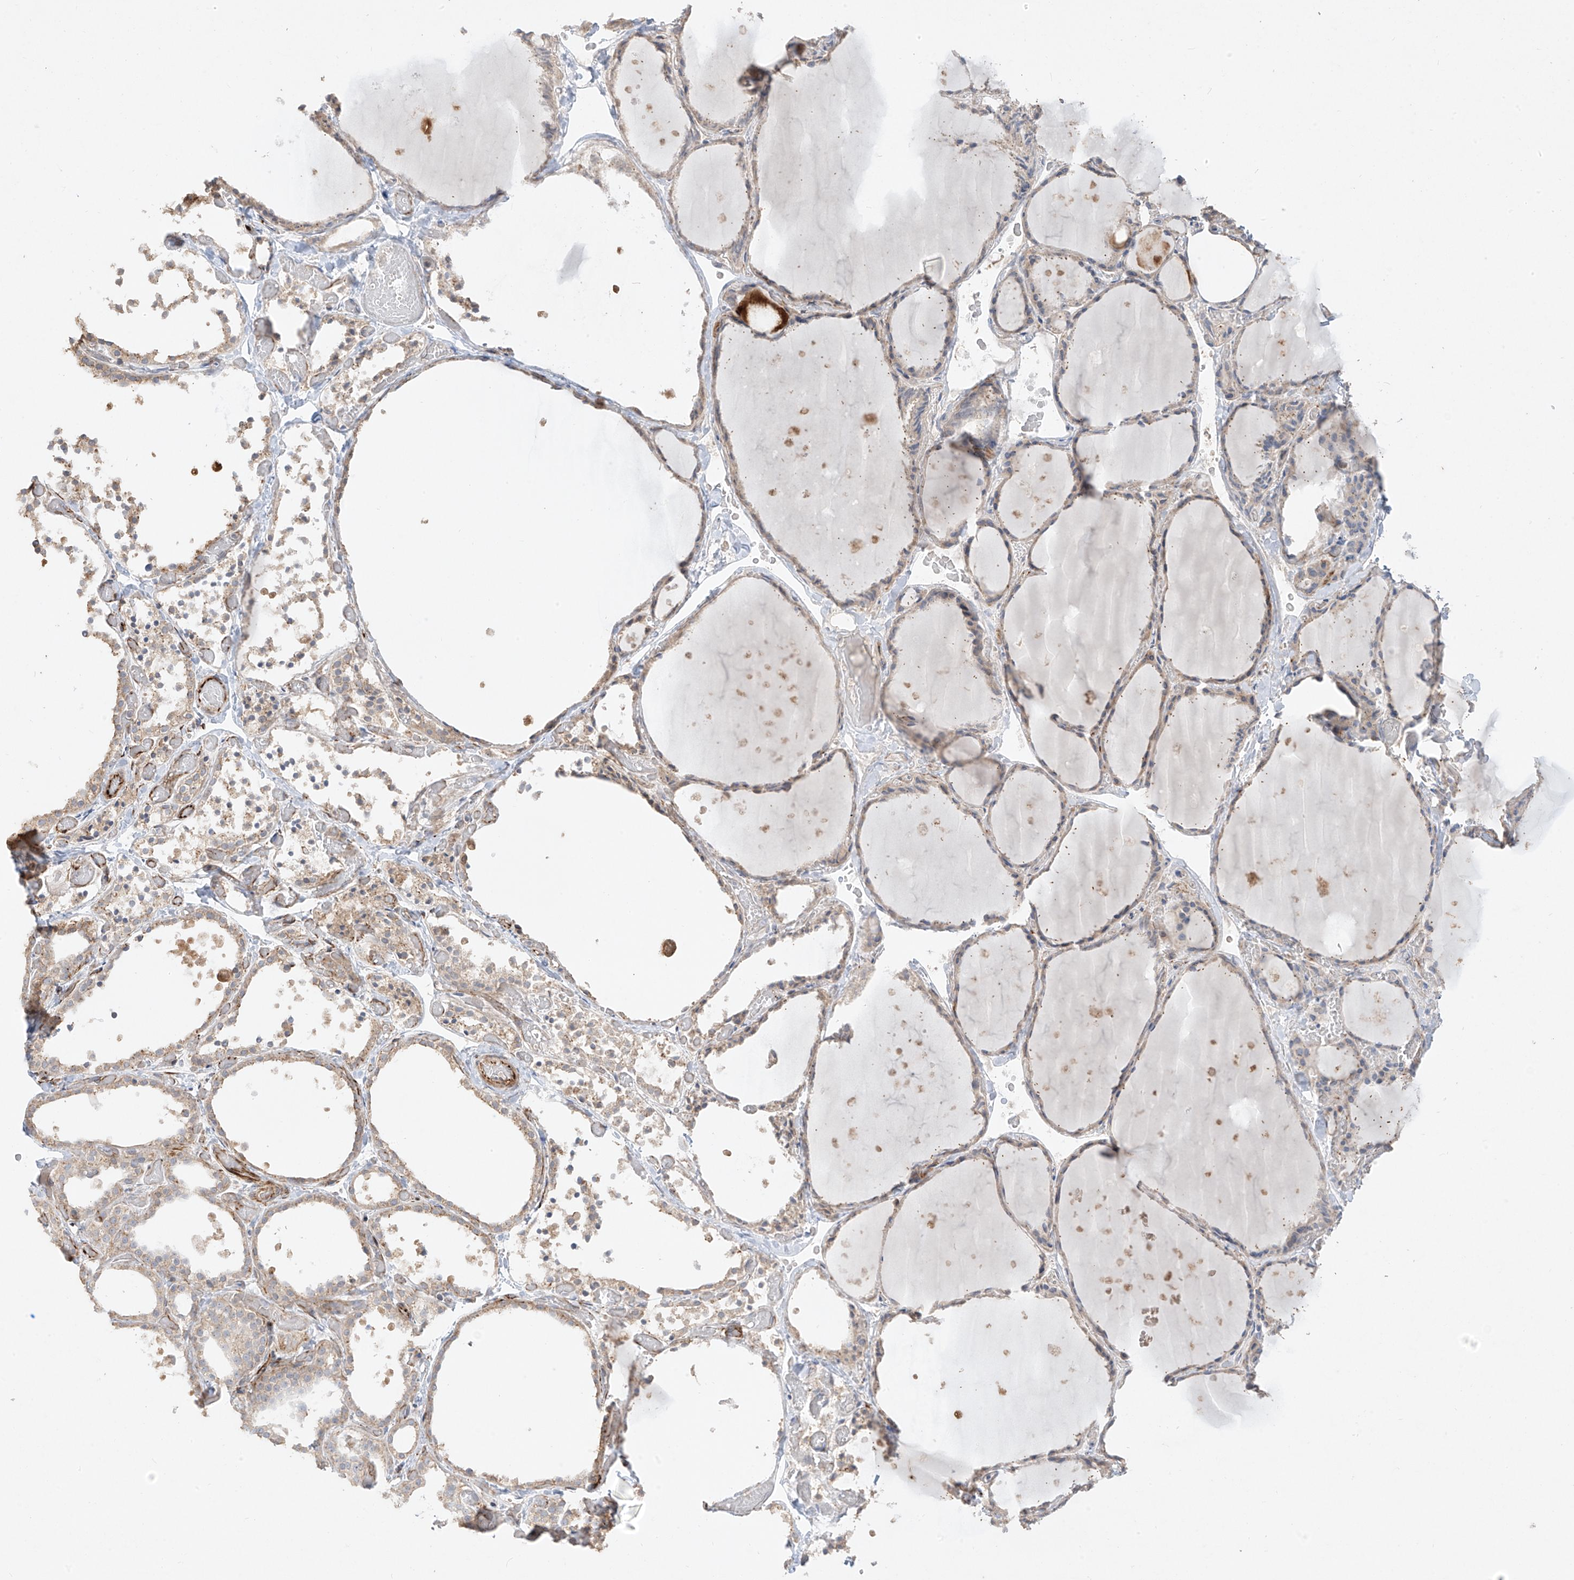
{"staining": {"intensity": "weak", "quantity": "25%-75%", "location": "cytoplasmic/membranous"}, "tissue": "thyroid gland", "cell_type": "Glandular cells", "image_type": "normal", "snomed": [{"axis": "morphology", "description": "Normal tissue, NOS"}, {"axis": "topography", "description": "Thyroid gland"}], "caption": "Weak cytoplasmic/membranous positivity for a protein is appreciated in approximately 25%-75% of glandular cells of unremarkable thyroid gland using IHC.", "gene": "DCDC2", "patient": {"sex": "female", "age": 44}}